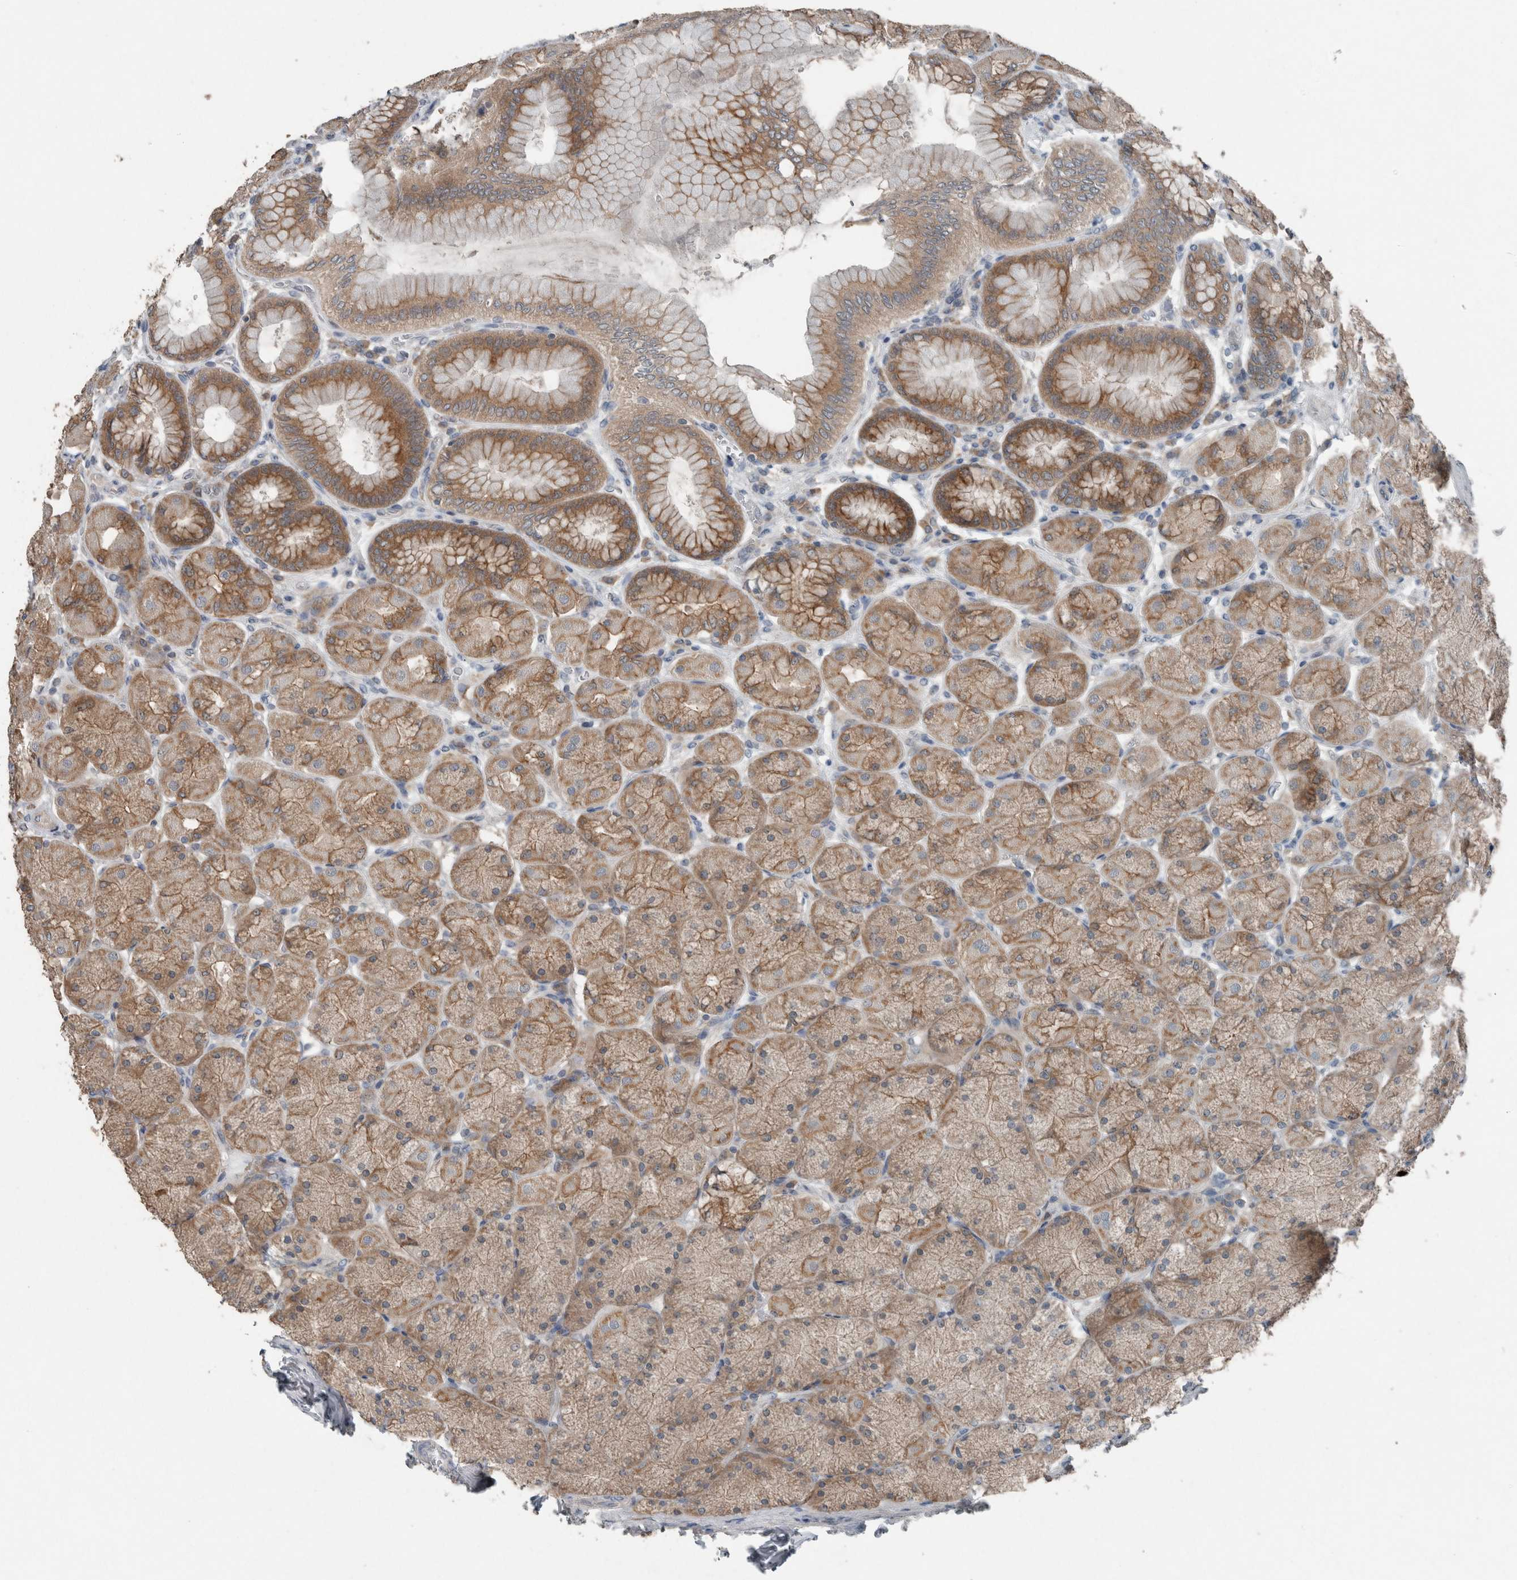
{"staining": {"intensity": "moderate", "quantity": ">75%", "location": "cytoplasmic/membranous"}, "tissue": "stomach", "cell_type": "Glandular cells", "image_type": "normal", "snomed": [{"axis": "morphology", "description": "Normal tissue, NOS"}, {"axis": "topography", "description": "Stomach, upper"}], "caption": "Benign stomach demonstrates moderate cytoplasmic/membranous expression in about >75% of glandular cells.", "gene": "KNTC1", "patient": {"sex": "female", "age": 56}}